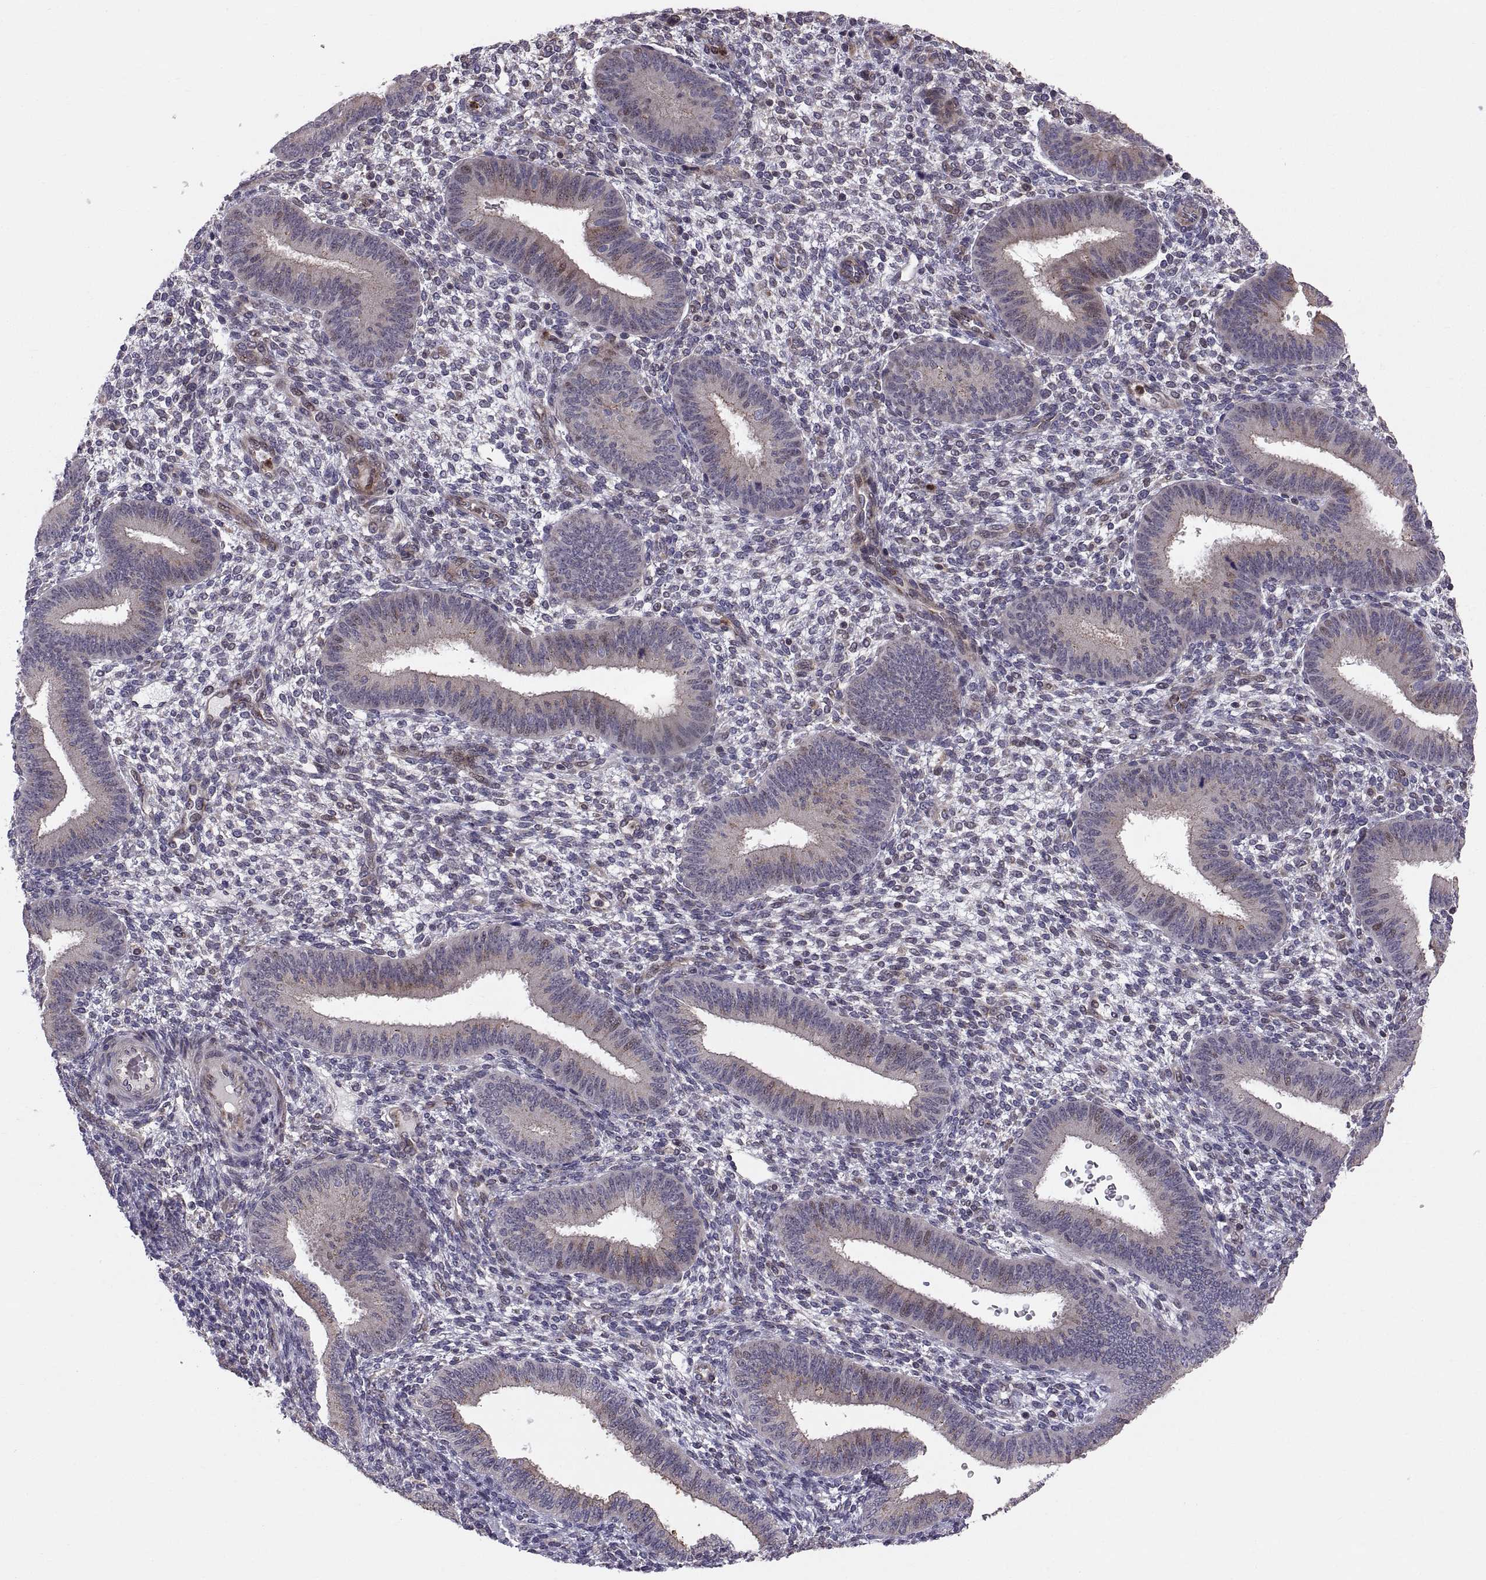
{"staining": {"intensity": "negative", "quantity": "none", "location": "none"}, "tissue": "endometrium", "cell_type": "Cells in endometrial stroma", "image_type": "normal", "snomed": [{"axis": "morphology", "description": "Normal tissue, NOS"}, {"axis": "topography", "description": "Endometrium"}], "caption": "DAB immunohistochemical staining of benign endometrium exhibits no significant expression in cells in endometrial stroma.", "gene": "TESC", "patient": {"sex": "female", "age": 39}}